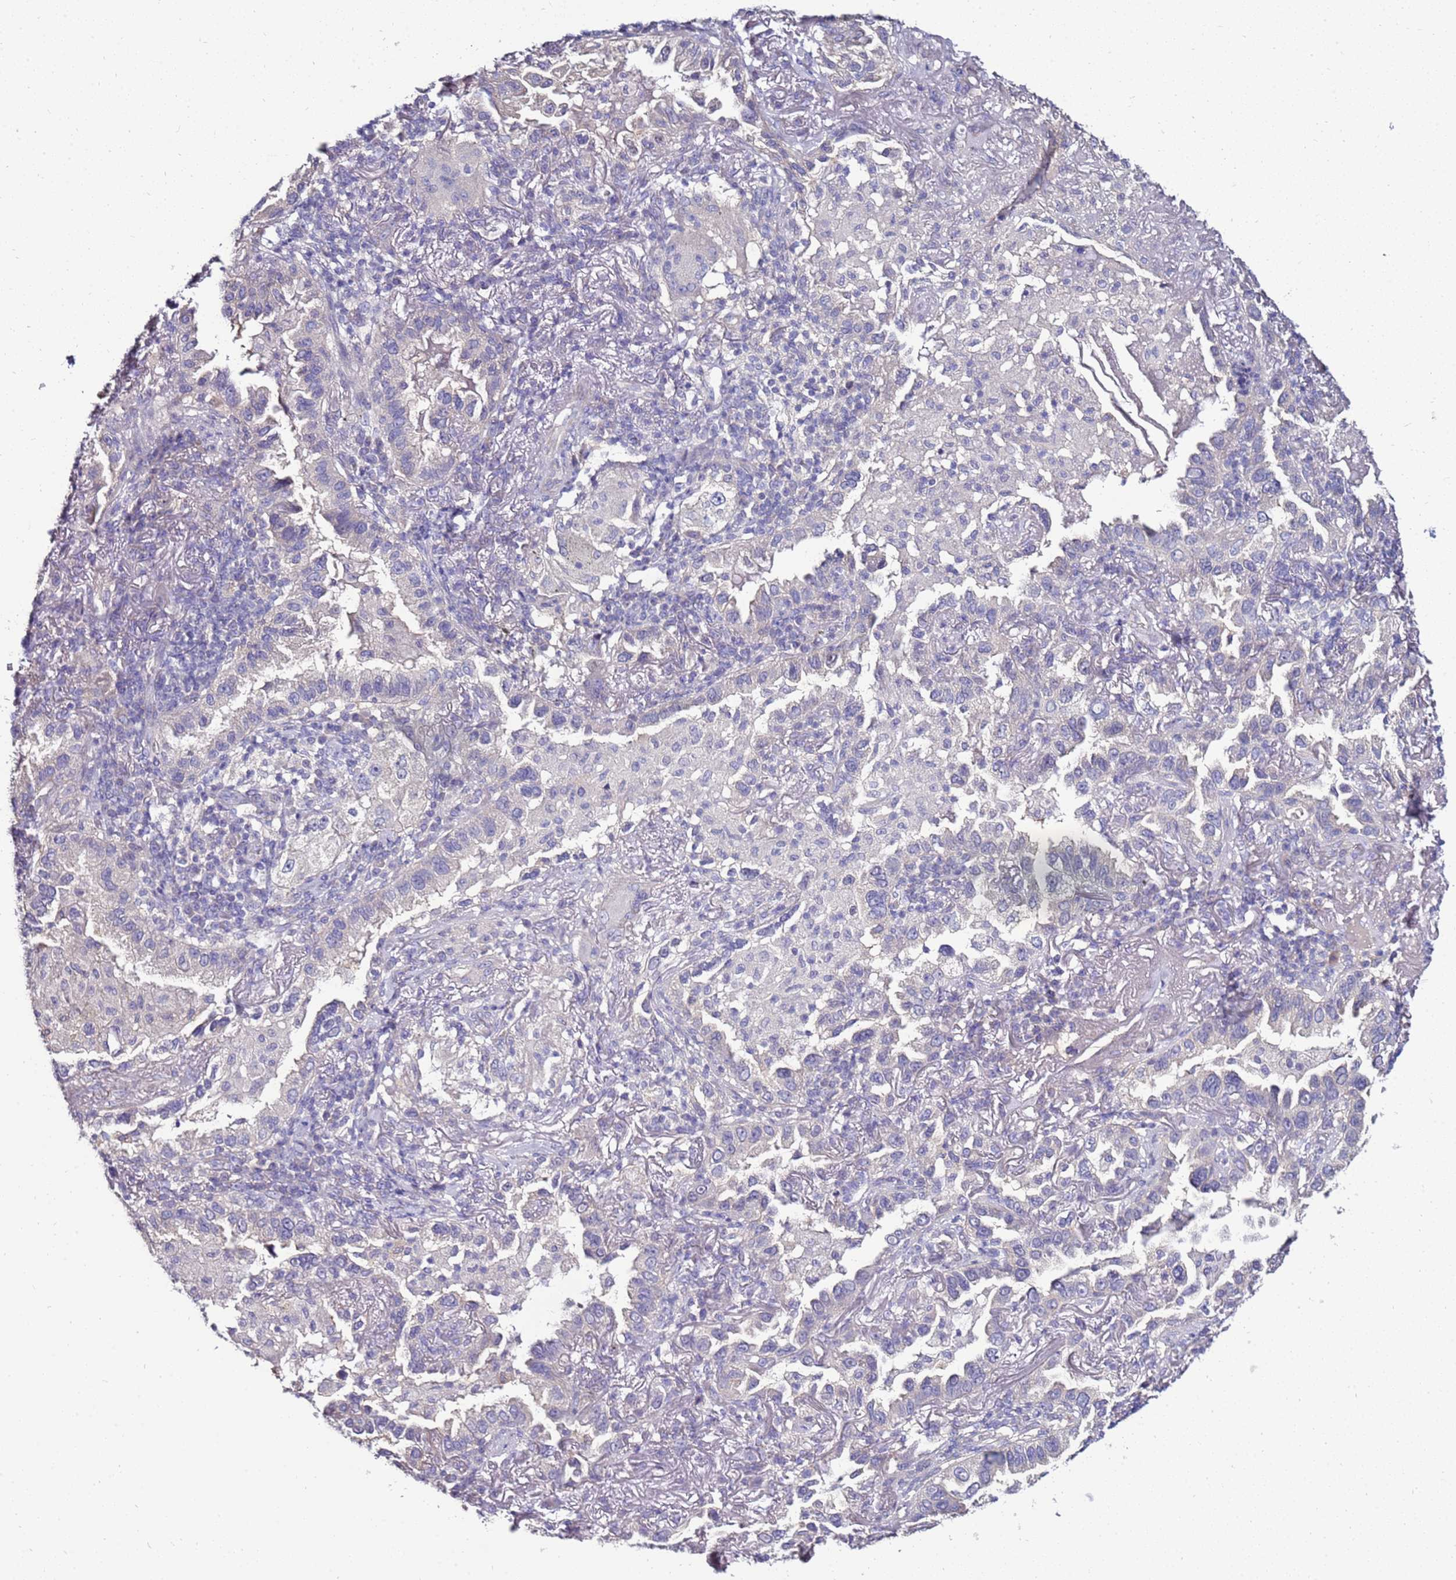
{"staining": {"intensity": "negative", "quantity": "none", "location": "none"}, "tissue": "lung cancer", "cell_type": "Tumor cells", "image_type": "cancer", "snomed": [{"axis": "morphology", "description": "Adenocarcinoma, NOS"}, {"axis": "topography", "description": "Lung"}], "caption": "Immunohistochemistry of adenocarcinoma (lung) reveals no expression in tumor cells.", "gene": "GPN3", "patient": {"sex": "female", "age": 69}}